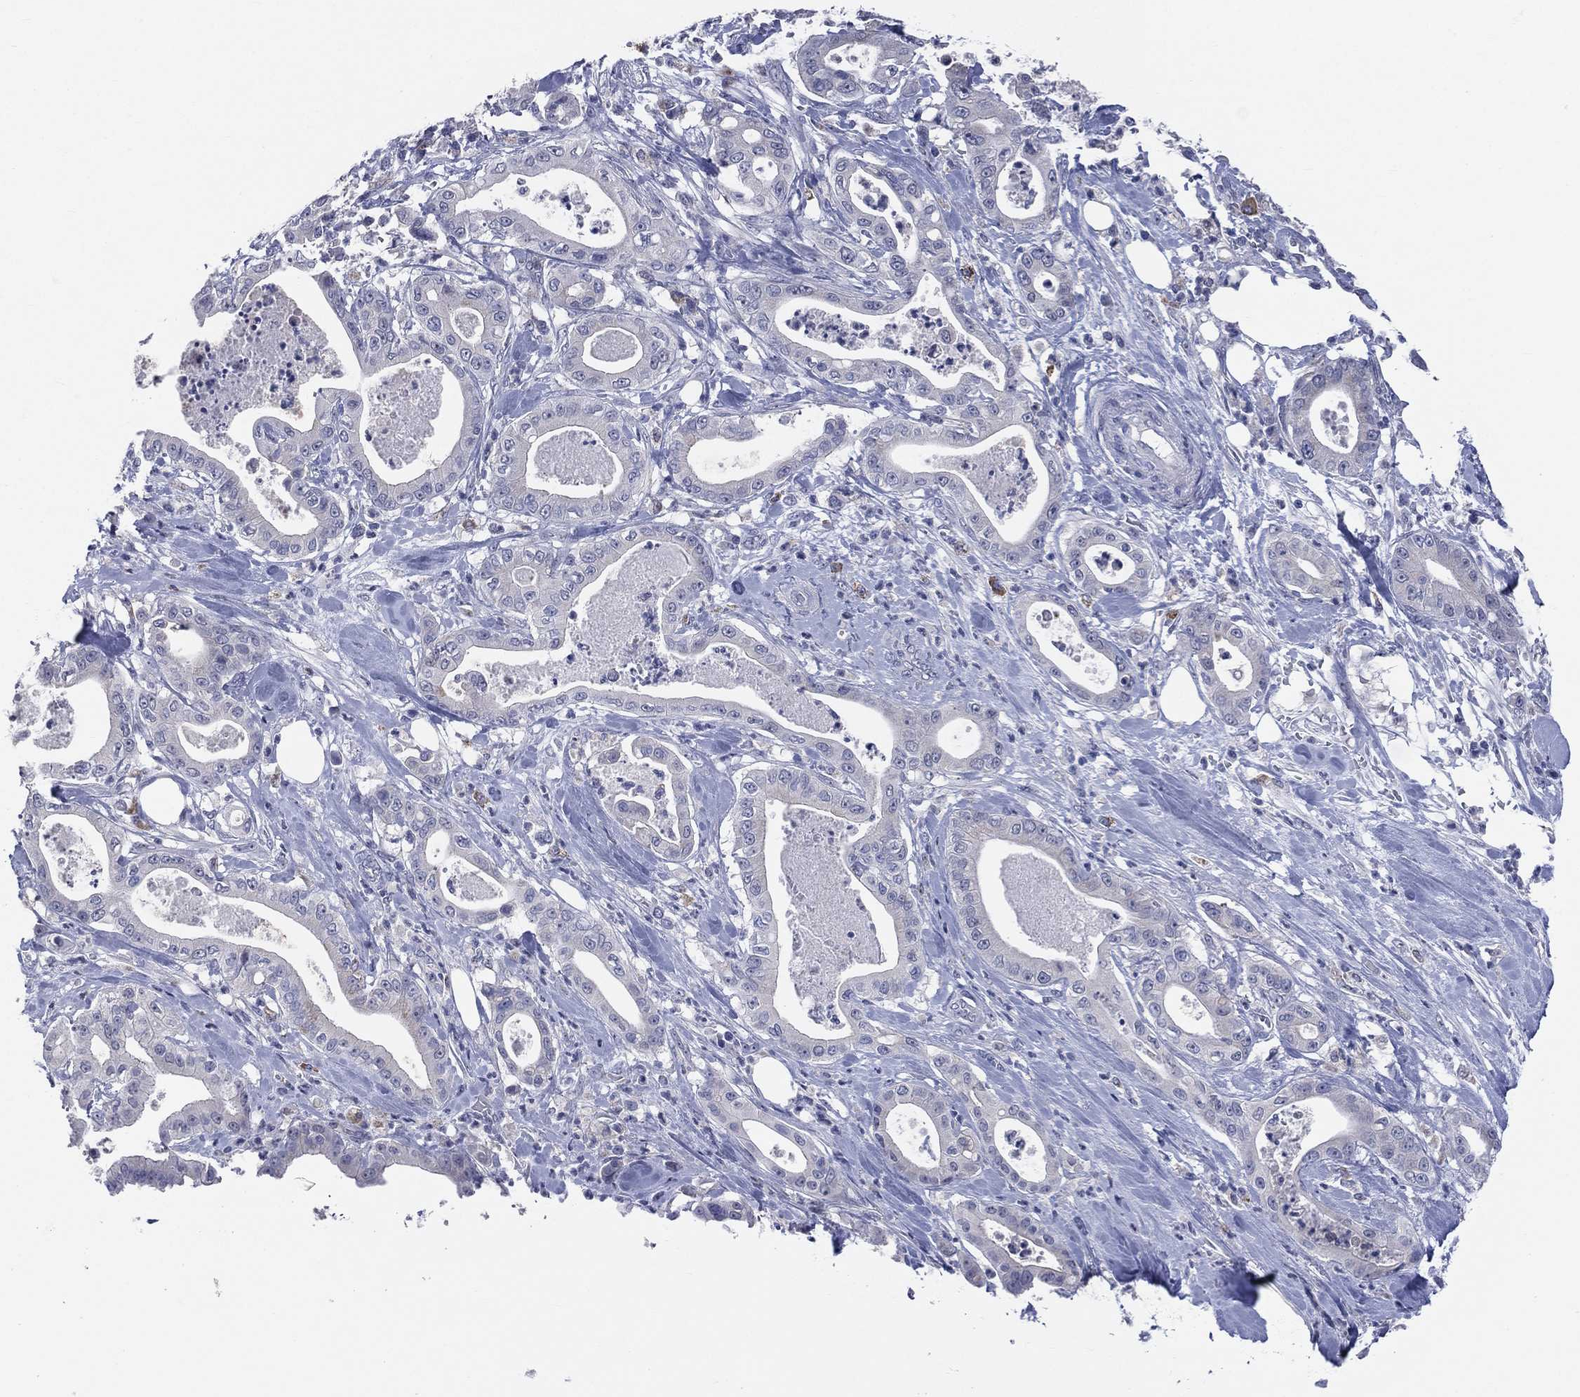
{"staining": {"intensity": "negative", "quantity": "none", "location": "none"}, "tissue": "pancreatic cancer", "cell_type": "Tumor cells", "image_type": "cancer", "snomed": [{"axis": "morphology", "description": "Adenocarcinoma, NOS"}, {"axis": "topography", "description": "Pancreas"}], "caption": "High magnification brightfield microscopy of adenocarcinoma (pancreatic) stained with DAB (brown) and counterstained with hematoxylin (blue): tumor cells show no significant expression.", "gene": "AKAP3", "patient": {"sex": "male", "age": 71}}